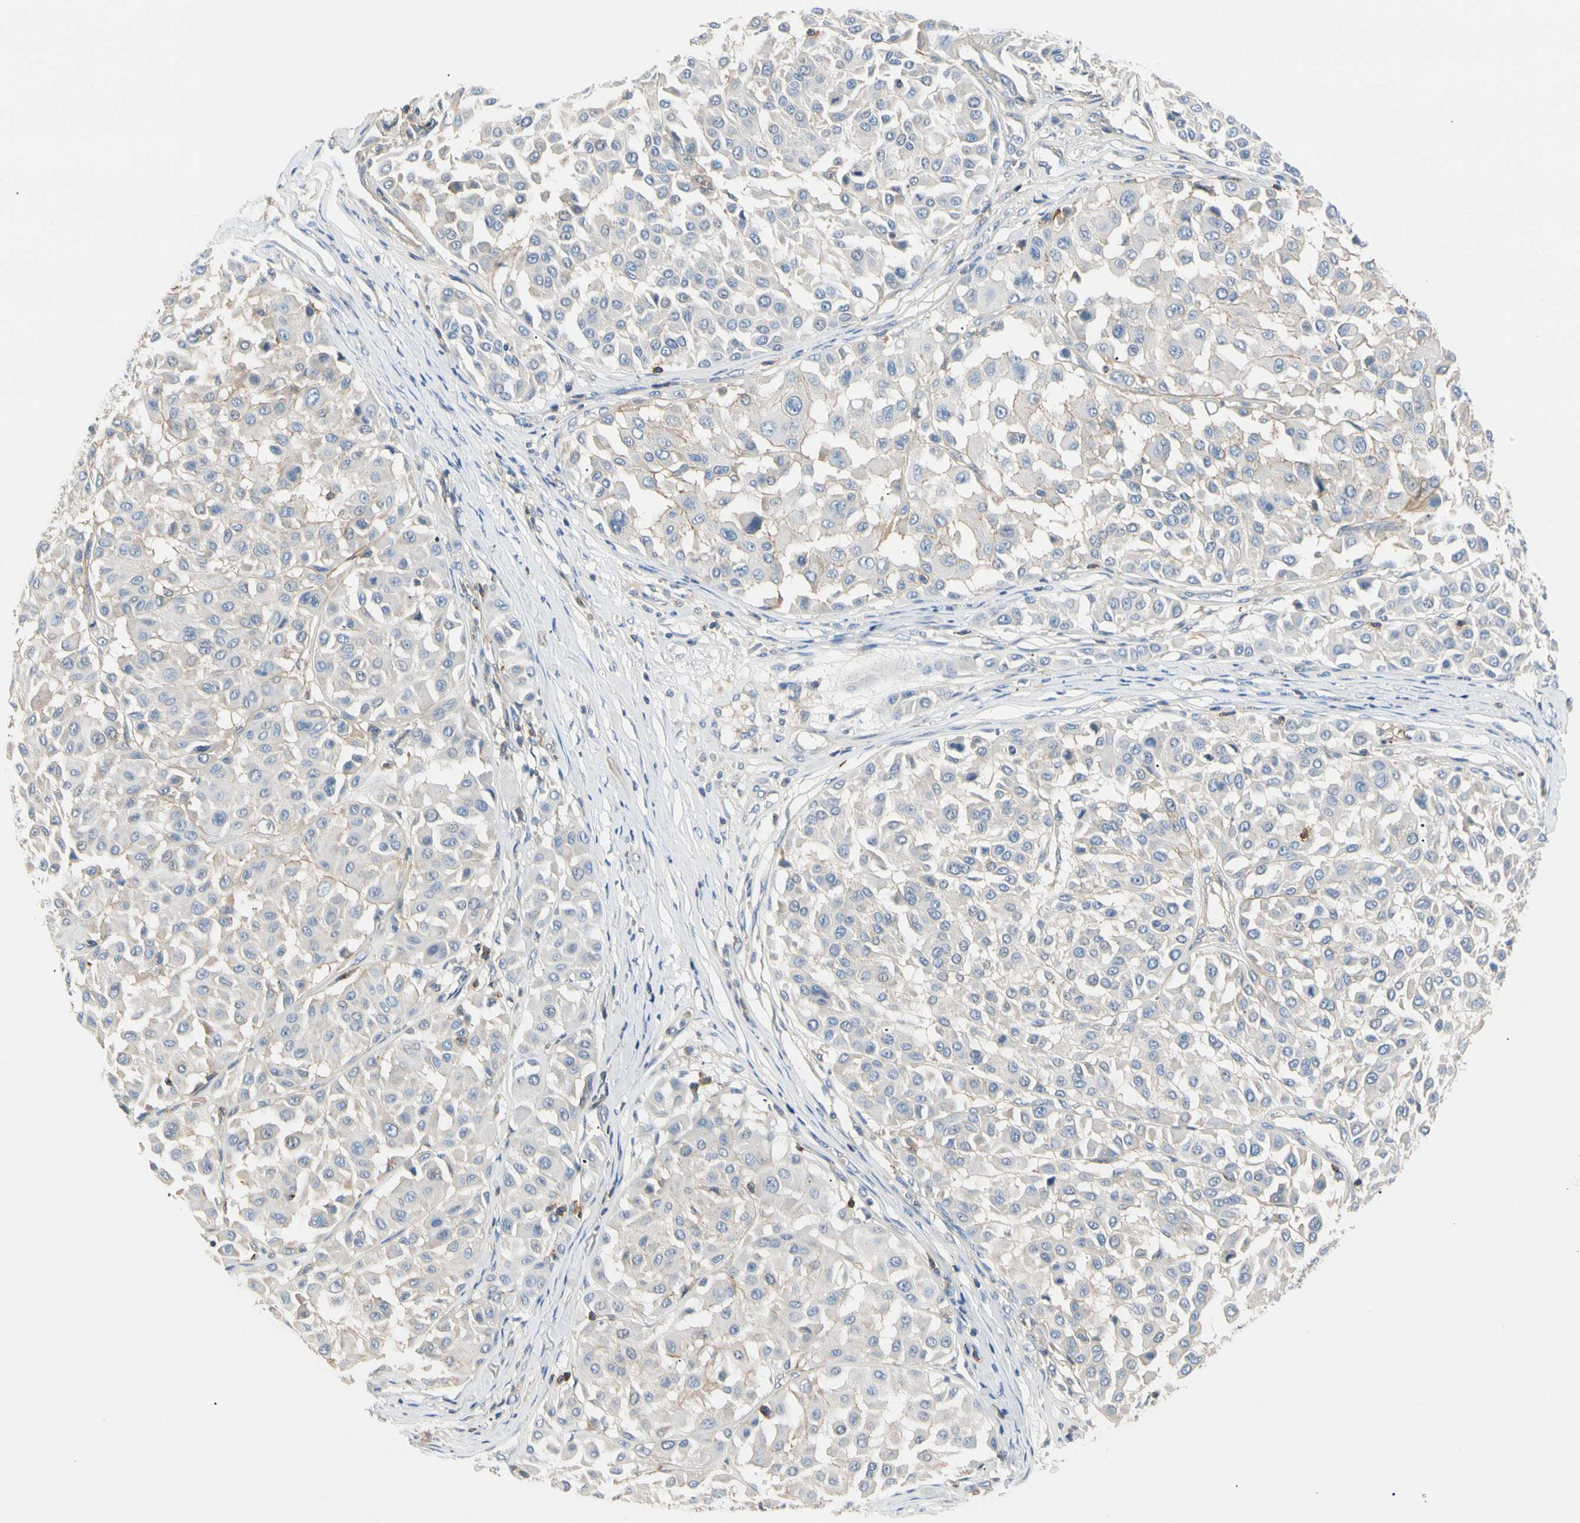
{"staining": {"intensity": "negative", "quantity": "none", "location": "none"}, "tissue": "melanoma", "cell_type": "Tumor cells", "image_type": "cancer", "snomed": [{"axis": "morphology", "description": "Malignant melanoma, Metastatic site"}, {"axis": "topography", "description": "Soft tissue"}], "caption": "The histopathology image demonstrates no significant expression in tumor cells of malignant melanoma (metastatic site). (Brightfield microscopy of DAB (3,3'-diaminobenzidine) immunohistochemistry at high magnification).", "gene": "TNFRSF18", "patient": {"sex": "male", "age": 41}}